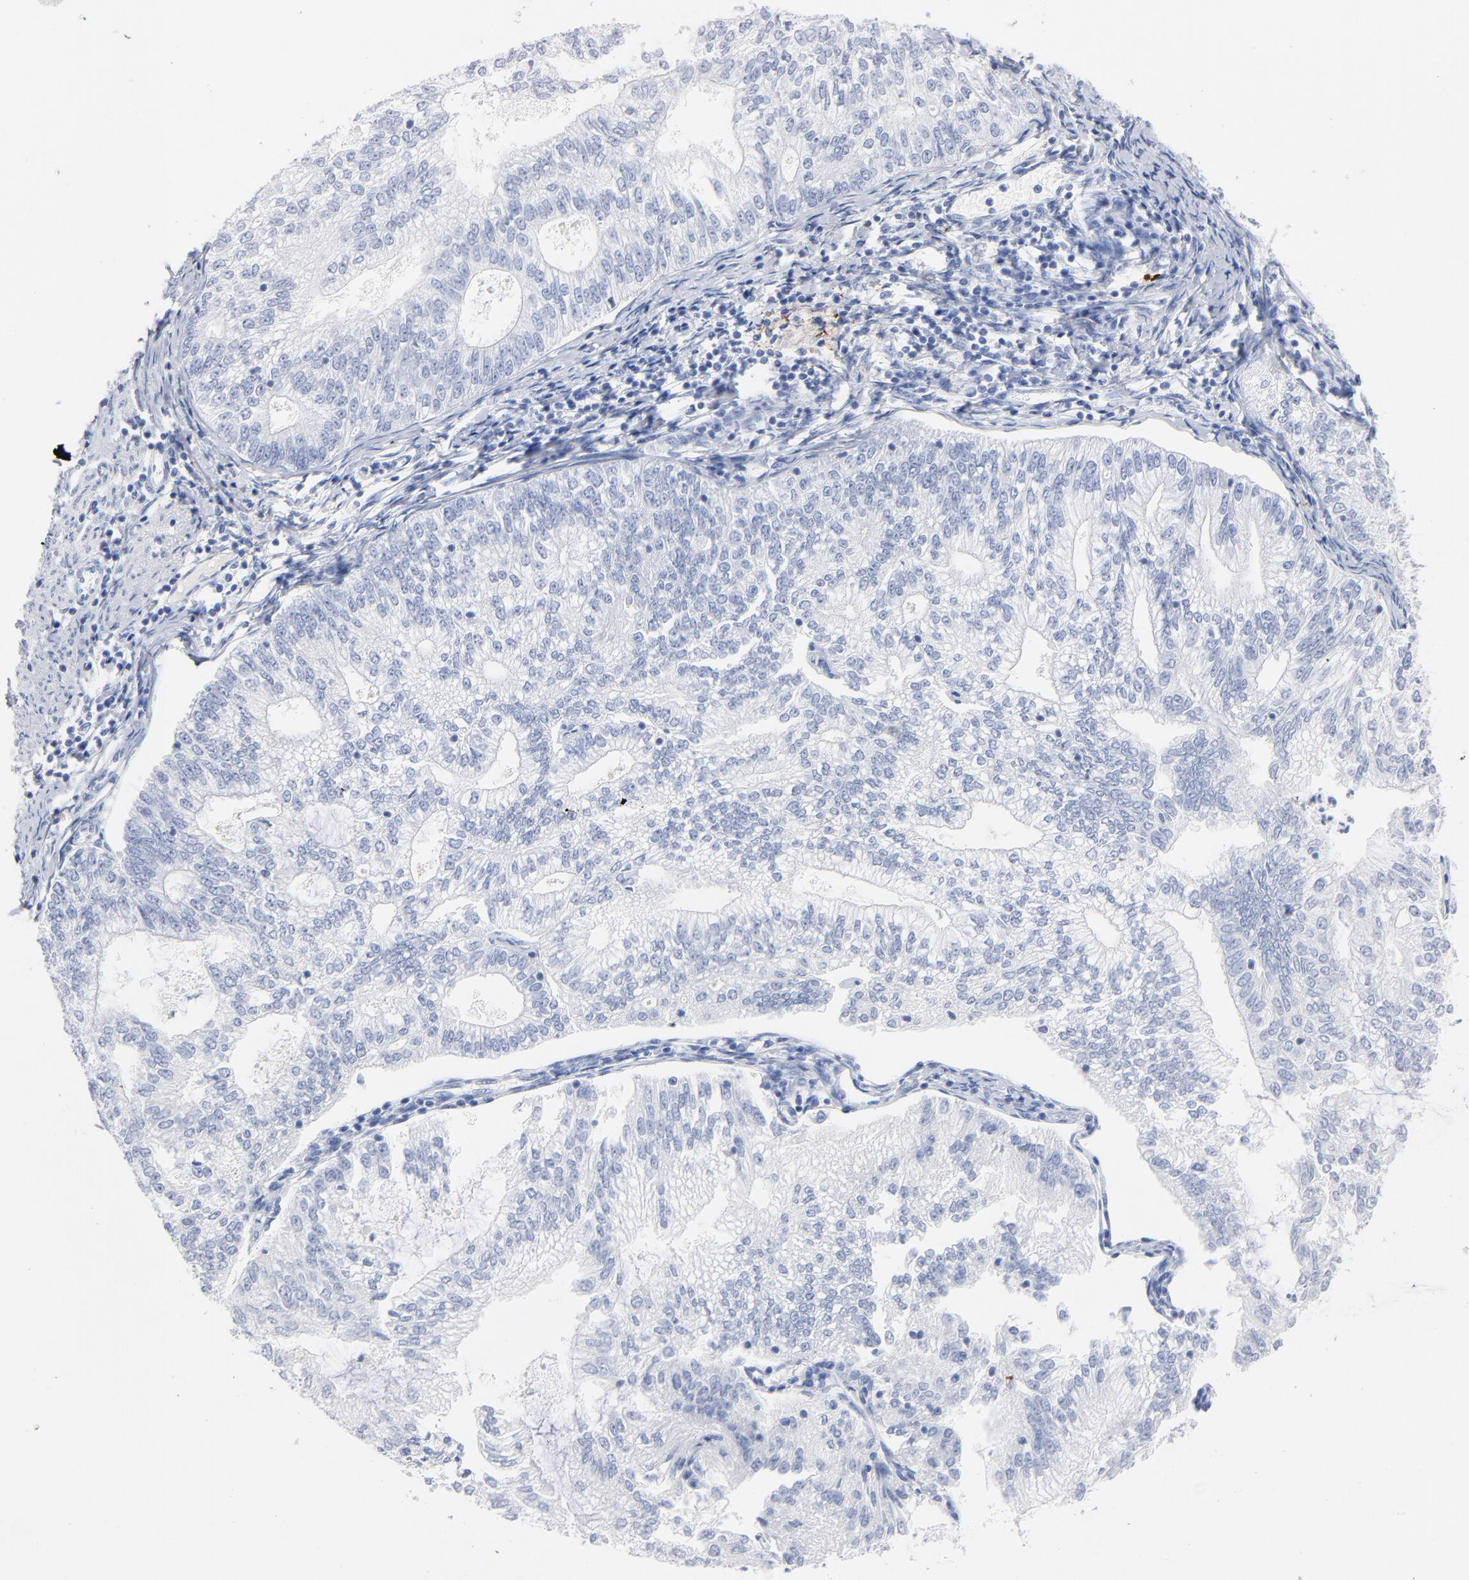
{"staining": {"intensity": "negative", "quantity": "none", "location": "none"}, "tissue": "endometrial cancer", "cell_type": "Tumor cells", "image_type": "cancer", "snomed": [{"axis": "morphology", "description": "Adenocarcinoma, NOS"}, {"axis": "topography", "description": "Endometrium"}], "caption": "This is a image of IHC staining of endometrial cancer, which shows no staining in tumor cells.", "gene": "IFIT2", "patient": {"sex": "female", "age": 69}}